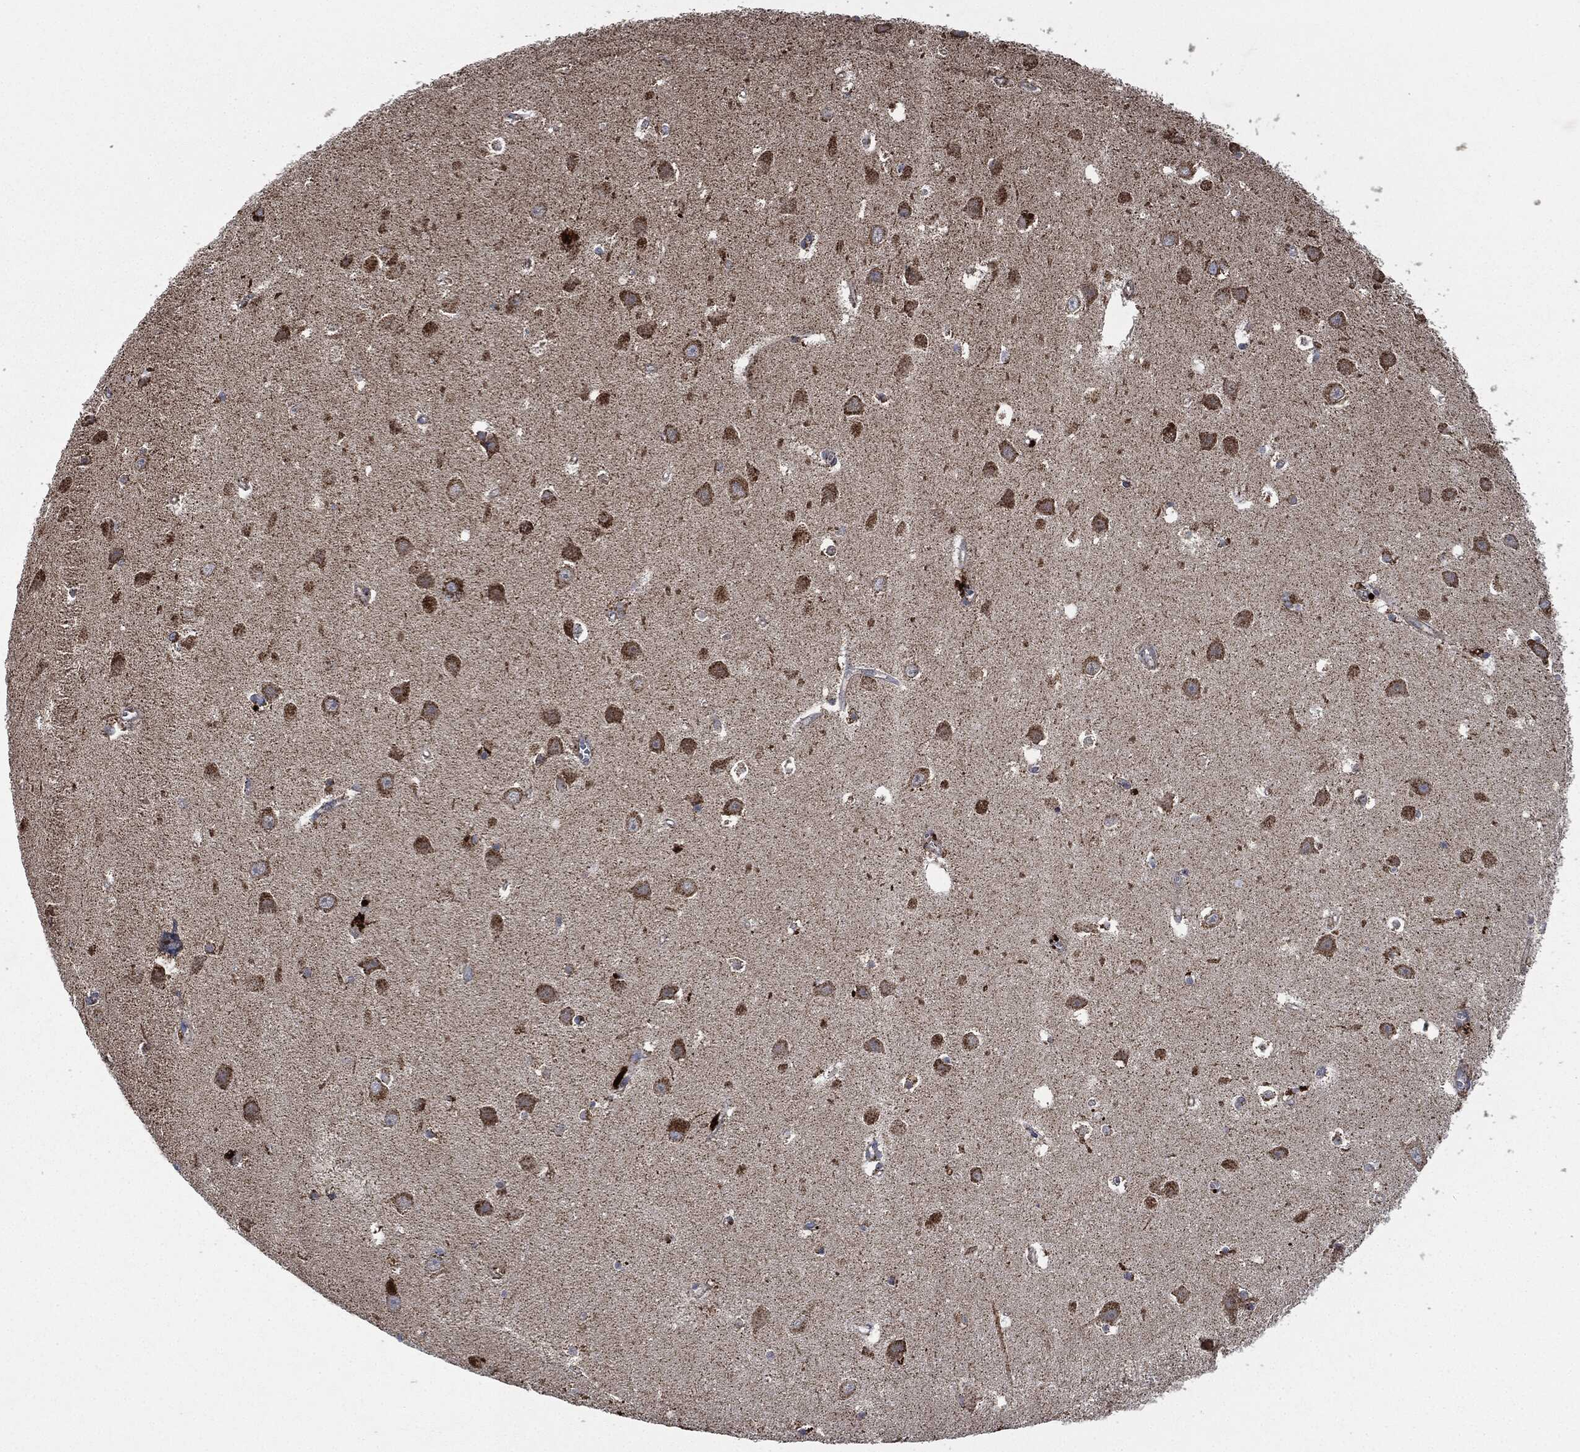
{"staining": {"intensity": "moderate", "quantity": "<25%", "location": "cytoplasmic/membranous"}, "tissue": "hippocampus", "cell_type": "Glial cells", "image_type": "normal", "snomed": [{"axis": "morphology", "description": "Normal tissue, NOS"}, {"axis": "topography", "description": "Hippocampus"}], "caption": "Moderate cytoplasmic/membranous protein expression is present in approximately <25% of glial cells in hippocampus. (DAB IHC, brown staining for protein, blue staining for nuclei).", "gene": "RYK", "patient": {"sex": "female", "age": 64}}